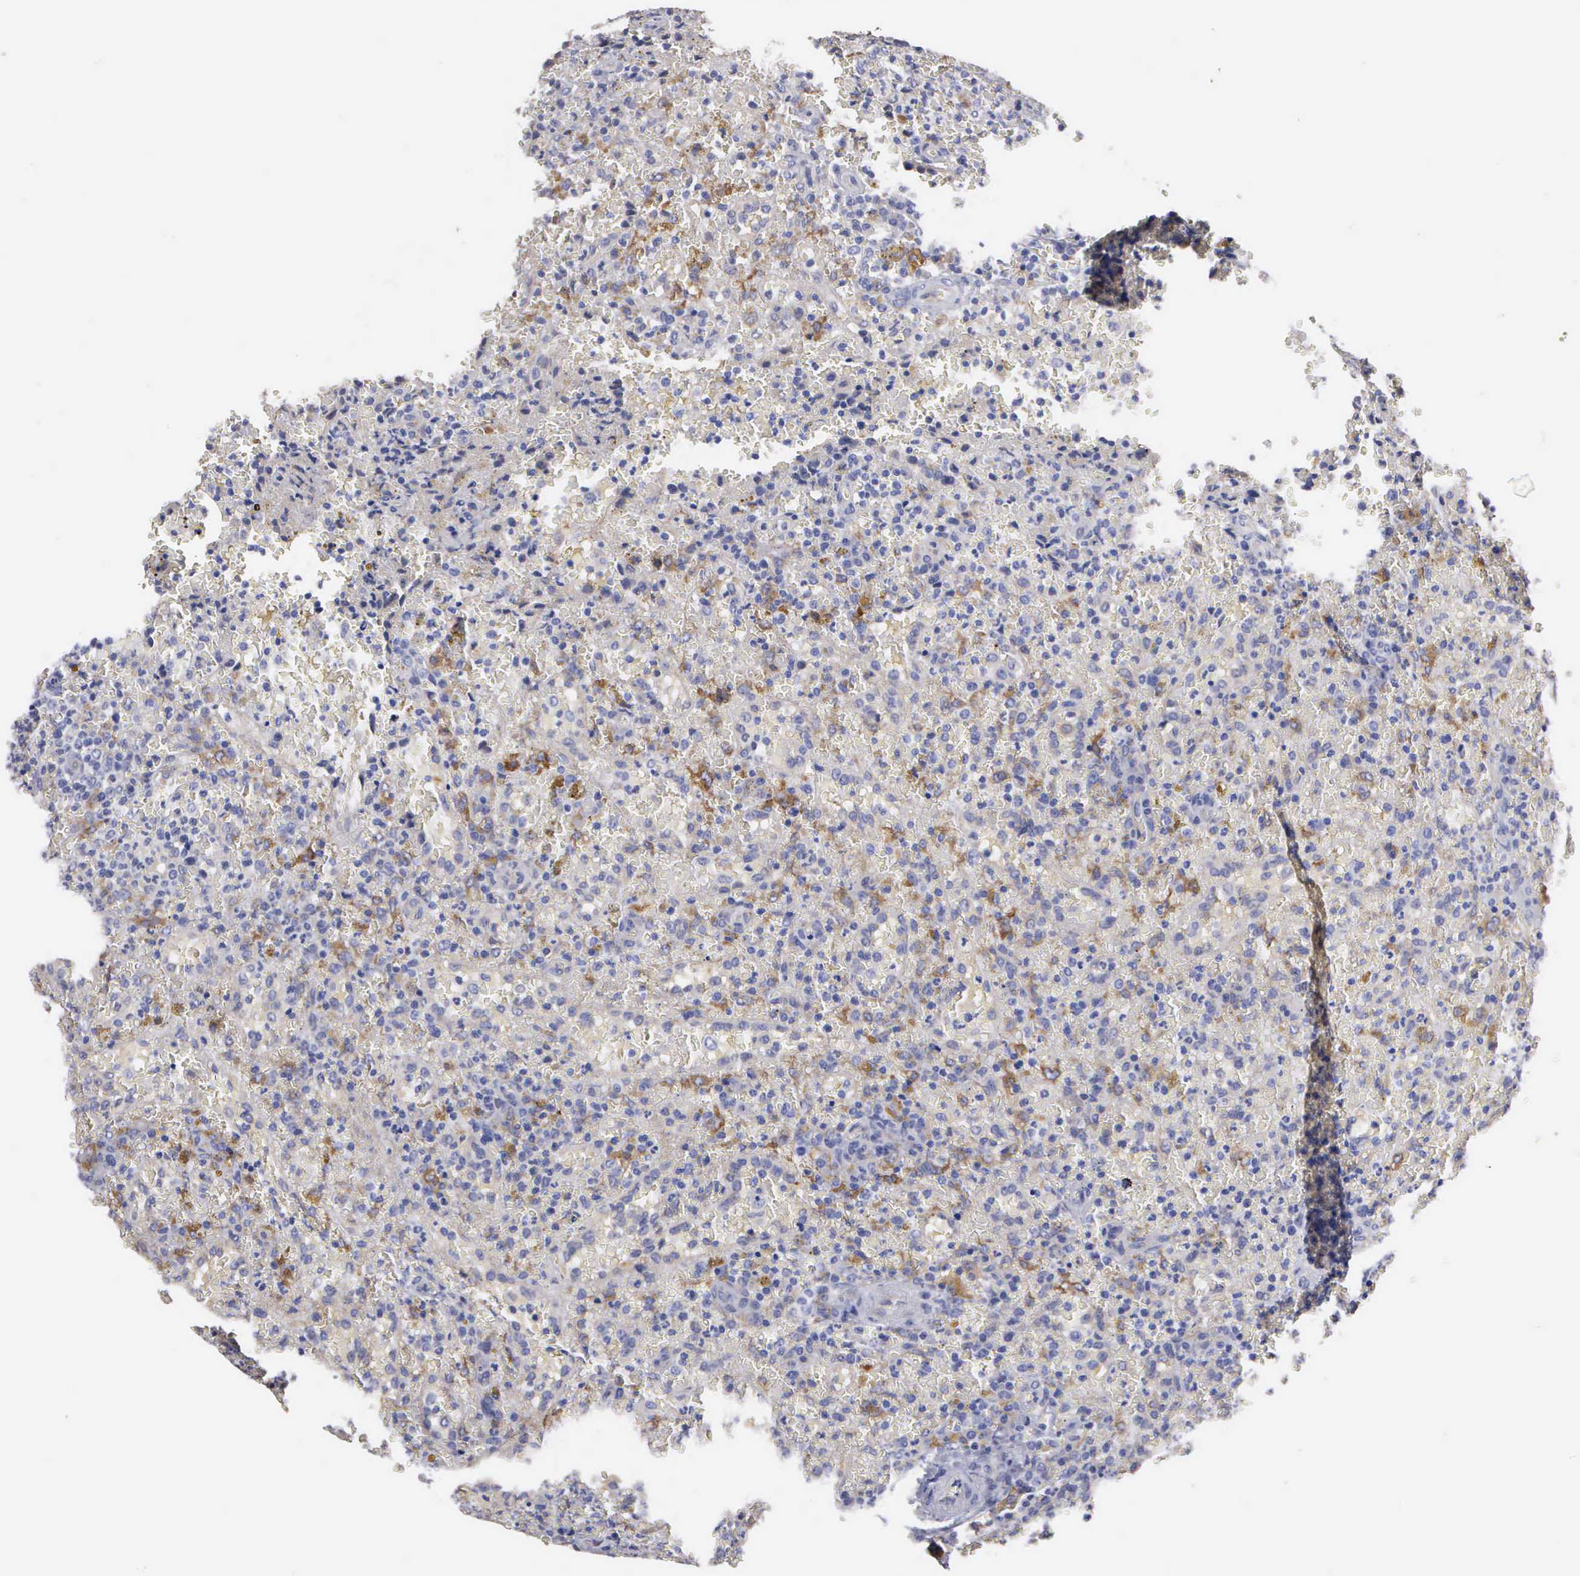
{"staining": {"intensity": "negative", "quantity": "none", "location": "none"}, "tissue": "lymphoma", "cell_type": "Tumor cells", "image_type": "cancer", "snomed": [{"axis": "morphology", "description": "Malignant lymphoma, non-Hodgkin's type, High grade"}, {"axis": "topography", "description": "Spleen"}, {"axis": "topography", "description": "Lymph node"}], "caption": "Immunohistochemistry photomicrograph of neoplastic tissue: human lymphoma stained with DAB (3,3'-diaminobenzidine) displays no significant protein staining in tumor cells.", "gene": "LIN52", "patient": {"sex": "female", "age": 70}}